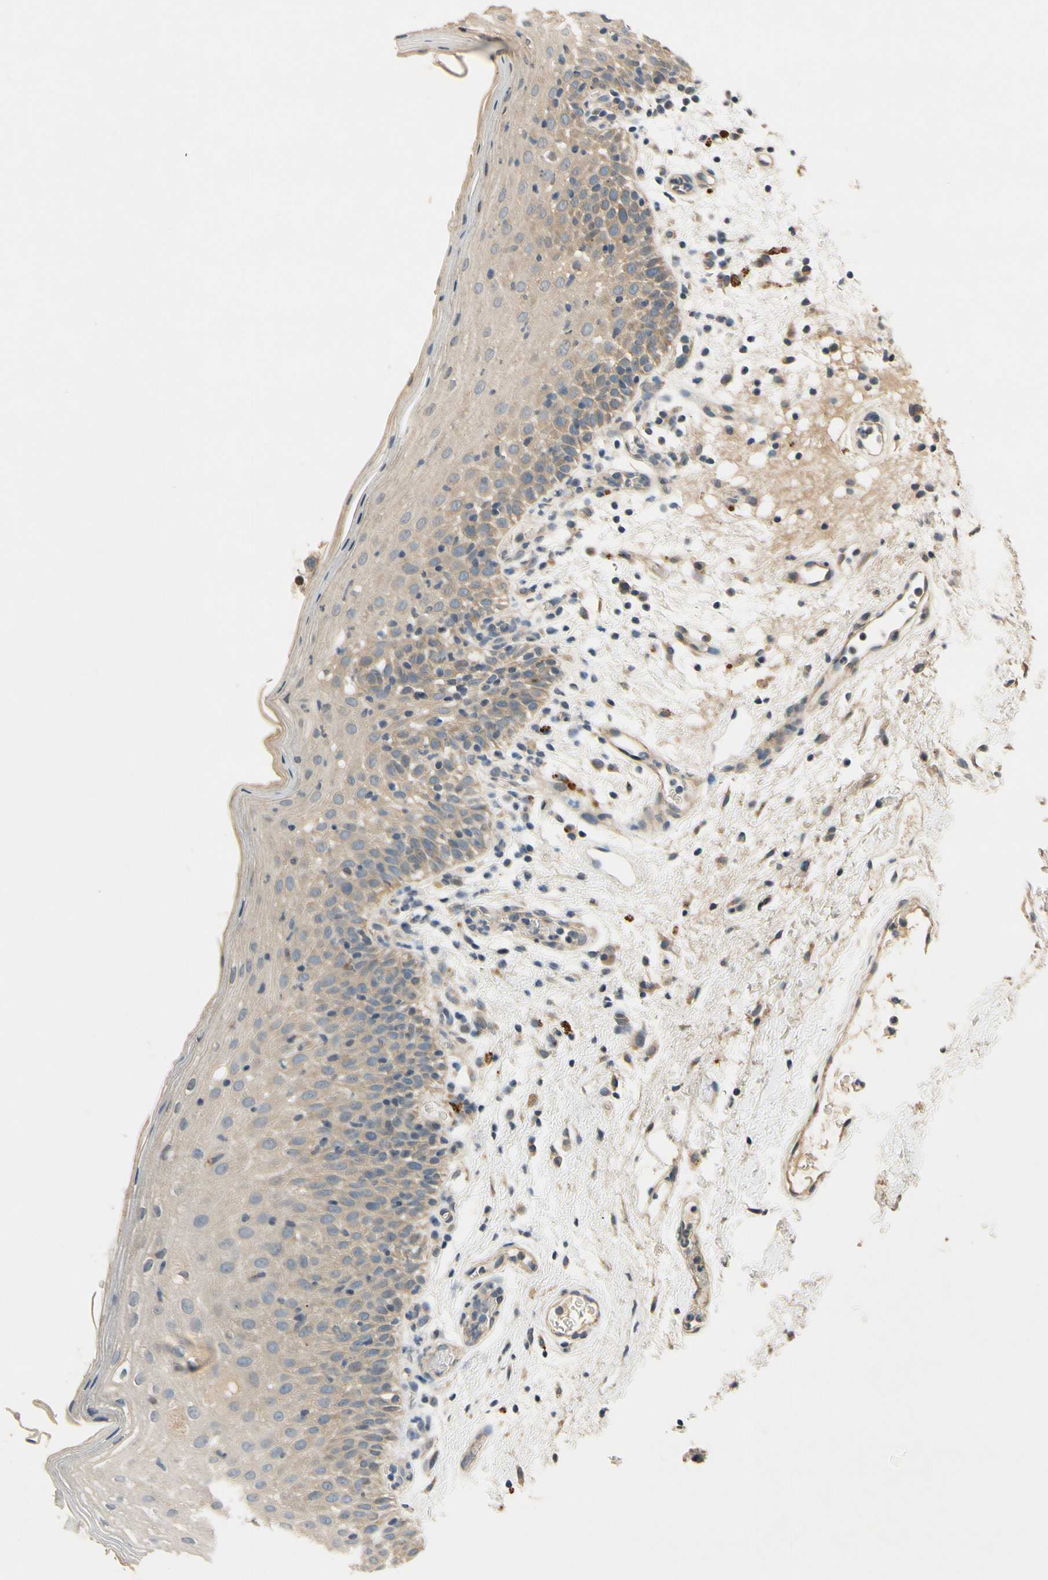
{"staining": {"intensity": "weak", "quantity": ">75%", "location": "cytoplasmic/membranous"}, "tissue": "oral mucosa", "cell_type": "Squamous epithelial cells", "image_type": "normal", "snomed": [{"axis": "morphology", "description": "Normal tissue, NOS"}, {"axis": "morphology", "description": "Squamous cell carcinoma, NOS"}, {"axis": "topography", "description": "Skeletal muscle"}, {"axis": "topography", "description": "Oral tissue"}], "caption": "Squamous epithelial cells demonstrate low levels of weak cytoplasmic/membranous expression in approximately >75% of cells in benign oral mucosa. Immunohistochemistry (ihc) stains the protein of interest in brown and the nuclei are stained blue.", "gene": "ALKBH3", "patient": {"sex": "male", "age": 71}}